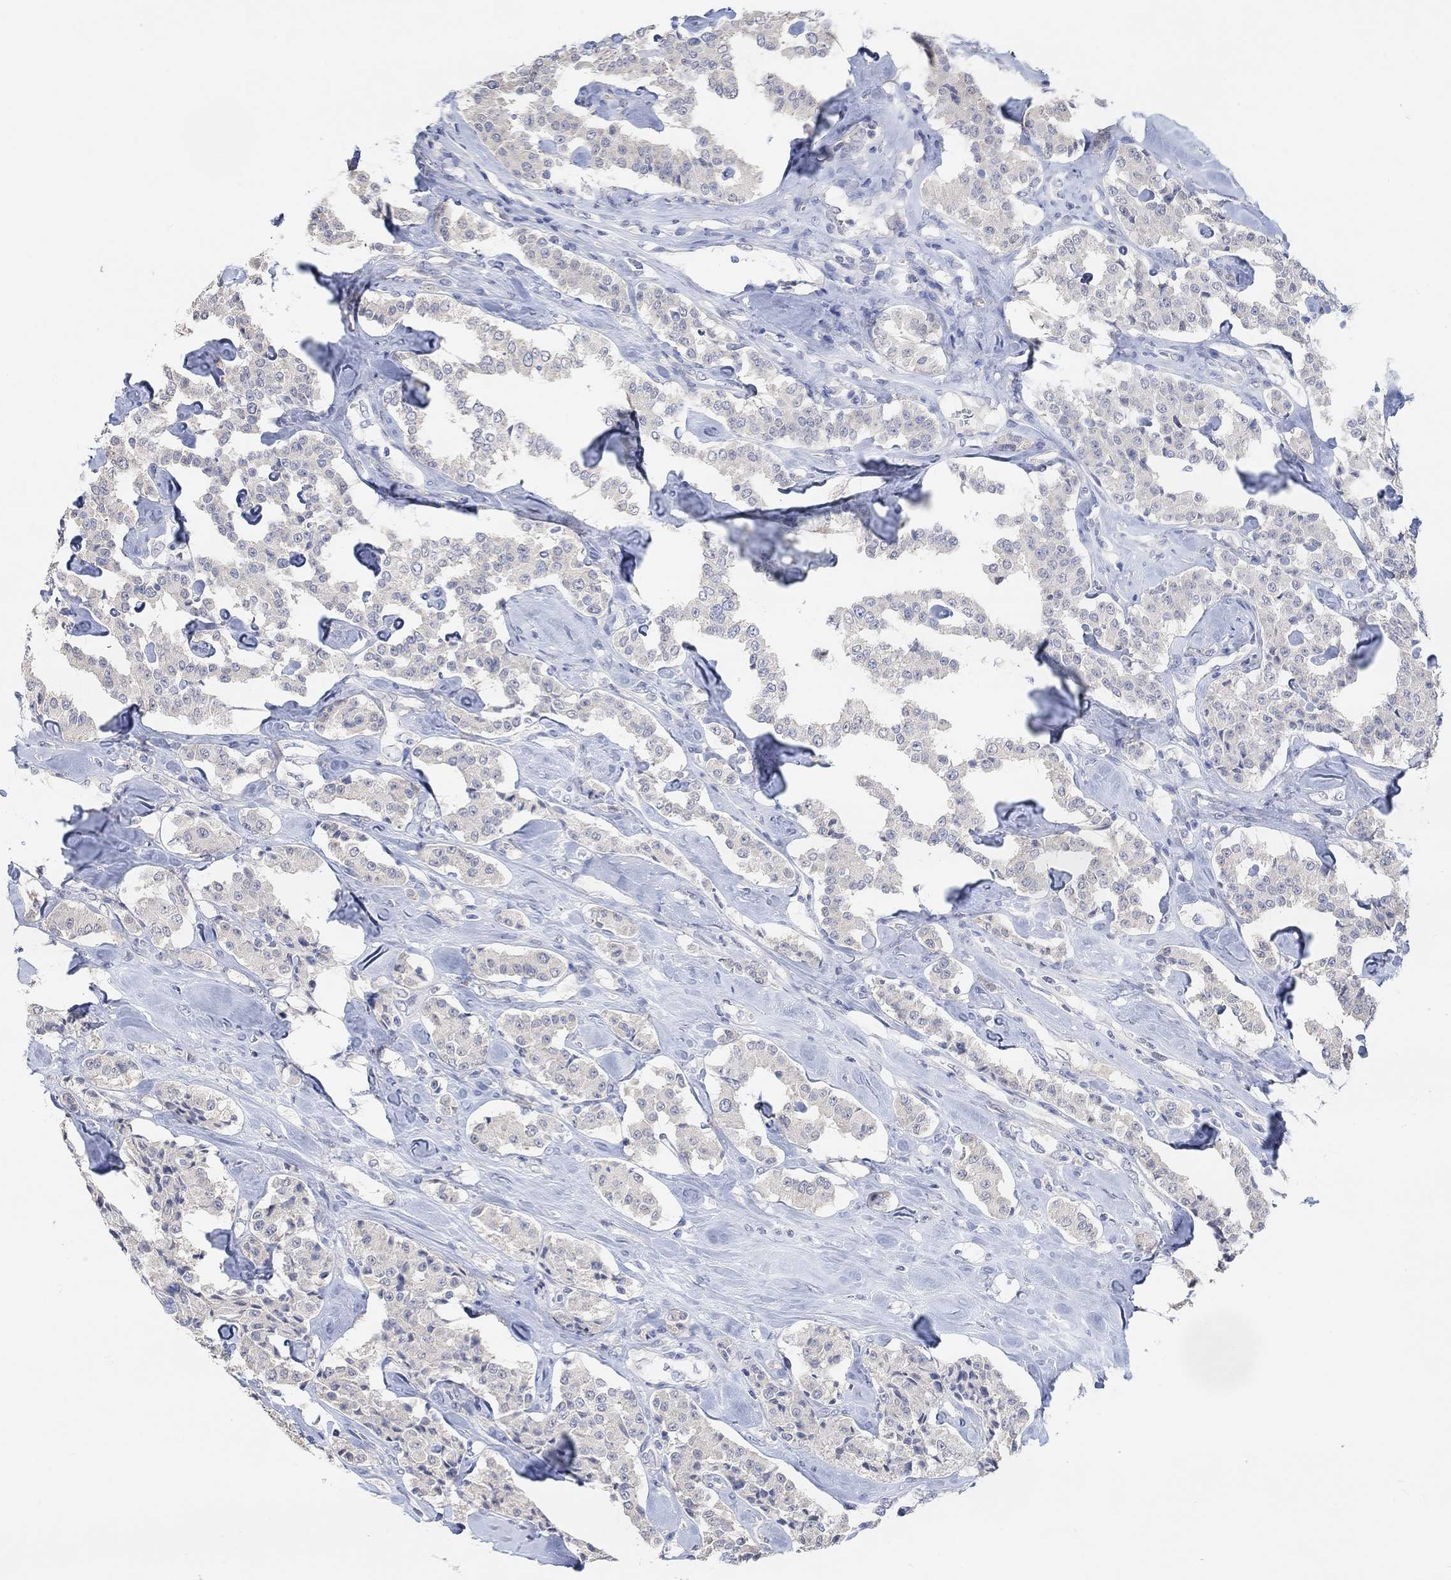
{"staining": {"intensity": "negative", "quantity": "none", "location": "none"}, "tissue": "carcinoid", "cell_type": "Tumor cells", "image_type": "cancer", "snomed": [{"axis": "morphology", "description": "Carcinoid, malignant, NOS"}, {"axis": "topography", "description": "Pancreas"}], "caption": "A high-resolution histopathology image shows IHC staining of carcinoid, which reveals no significant positivity in tumor cells.", "gene": "MUC1", "patient": {"sex": "male", "age": 41}}